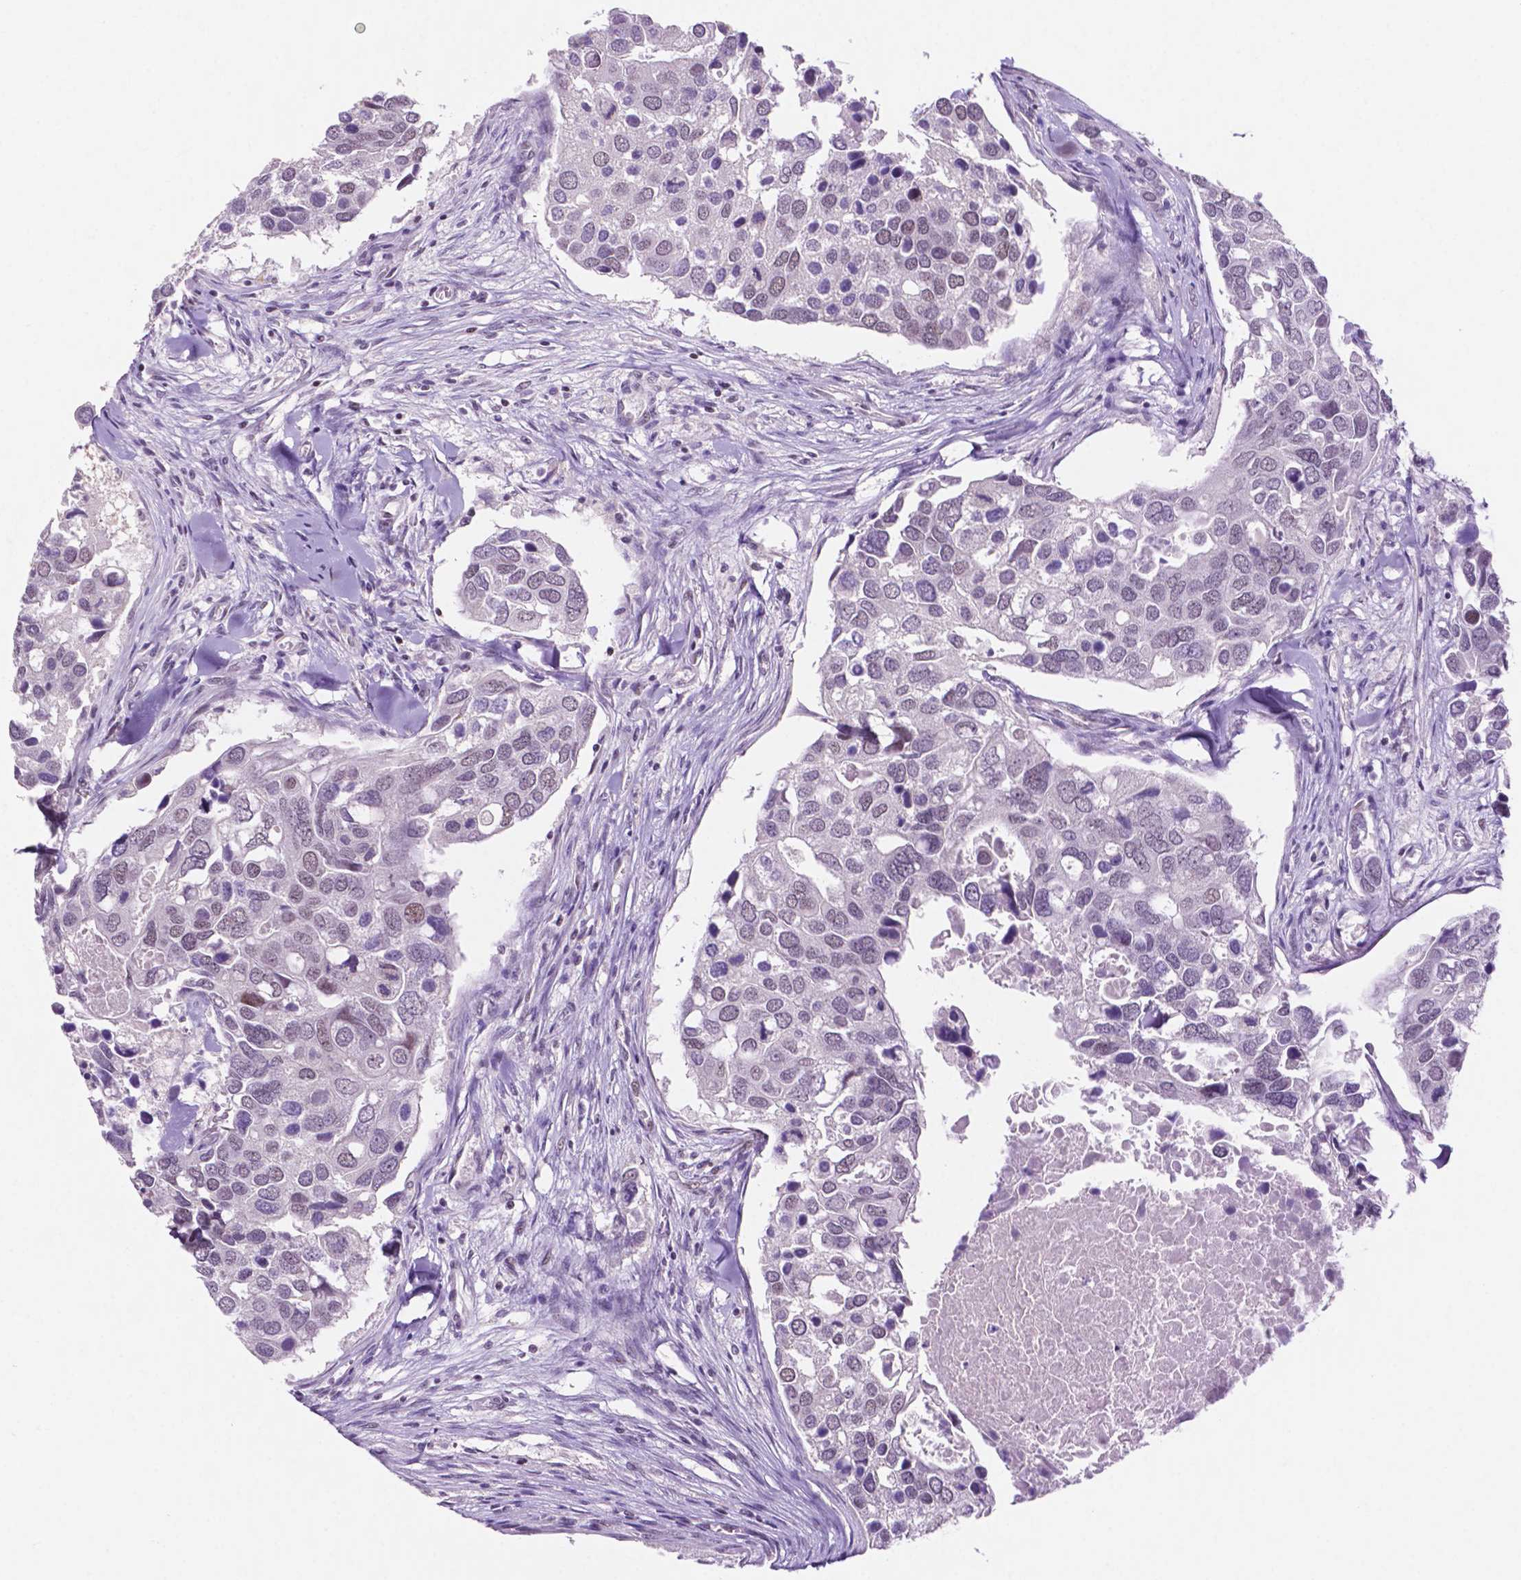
{"staining": {"intensity": "weak", "quantity": "<25%", "location": "nuclear"}, "tissue": "breast cancer", "cell_type": "Tumor cells", "image_type": "cancer", "snomed": [{"axis": "morphology", "description": "Duct carcinoma"}, {"axis": "topography", "description": "Breast"}], "caption": "Breast cancer (infiltrating ductal carcinoma) was stained to show a protein in brown. There is no significant expression in tumor cells. (Stains: DAB immunohistochemistry with hematoxylin counter stain, Microscopy: brightfield microscopy at high magnification).", "gene": "NCOR1", "patient": {"sex": "female", "age": 83}}